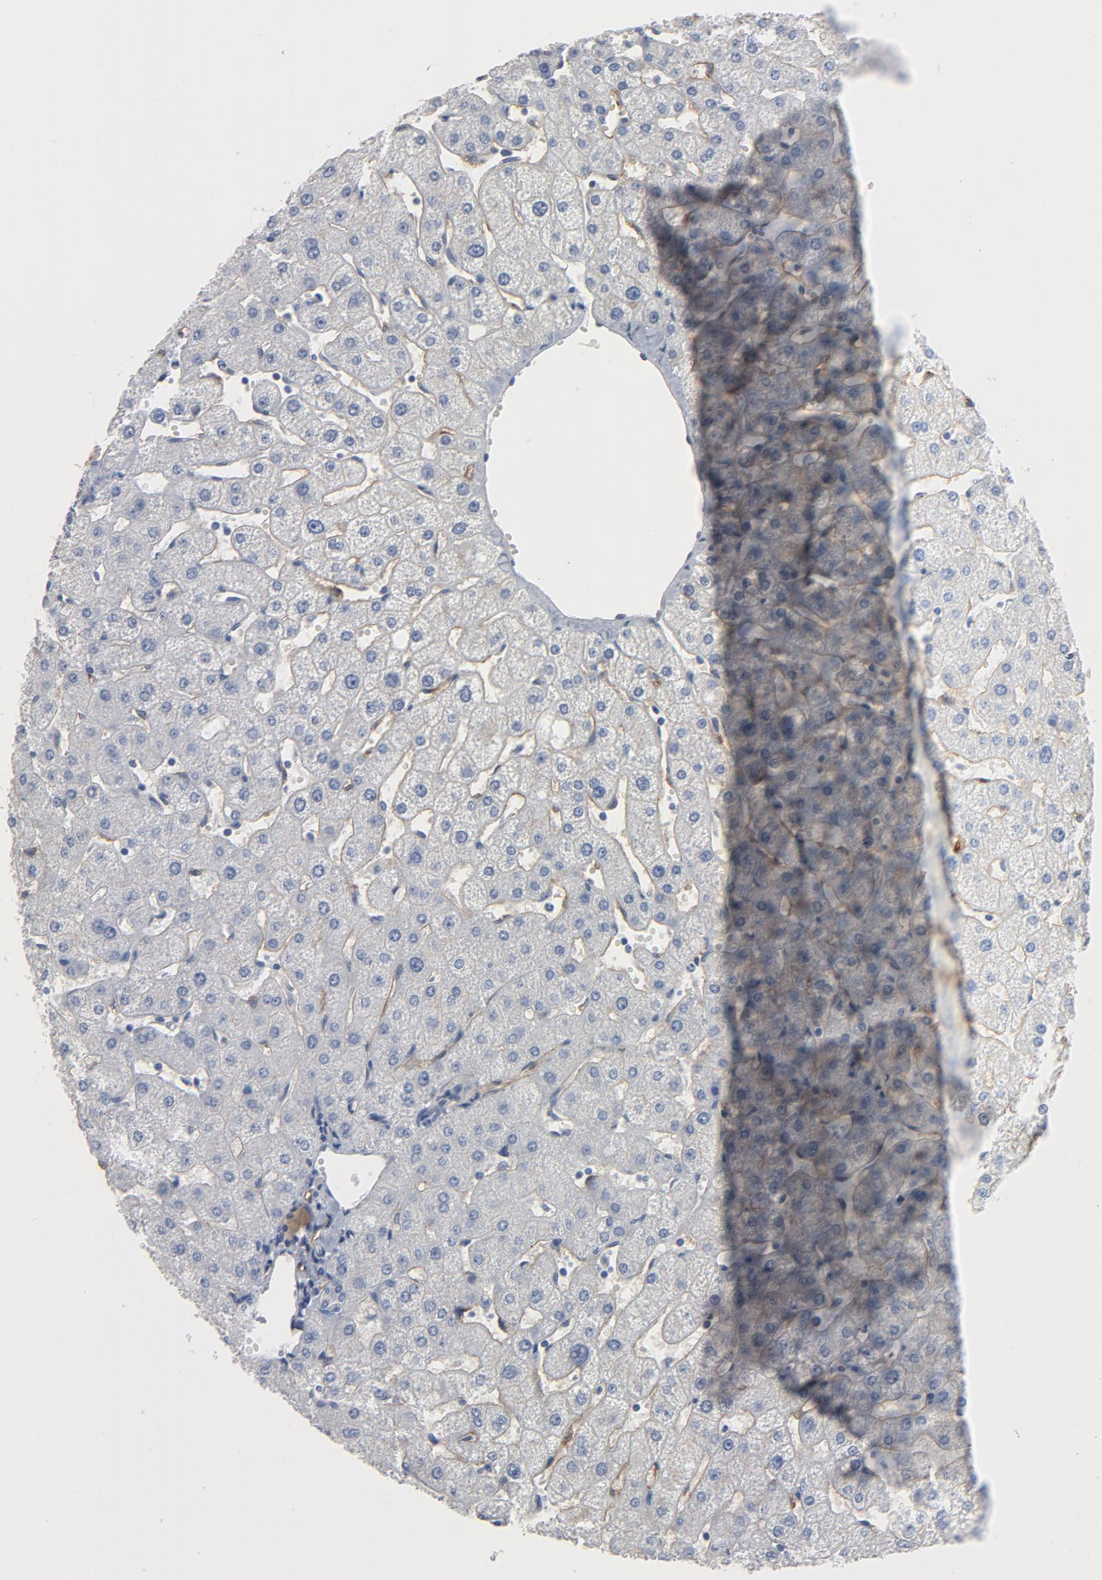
{"staining": {"intensity": "negative", "quantity": "none", "location": "none"}, "tissue": "liver", "cell_type": "Cholangiocytes", "image_type": "normal", "snomed": [{"axis": "morphology", "description": "Normal tissue, NOS"}, {"axis": "topography", "description": "Liver"}], "caption": "There is no significant positivity in cholangiocytes of liver.", "gene": "KDR", "patient": {"sex": "male", "age": 67}}